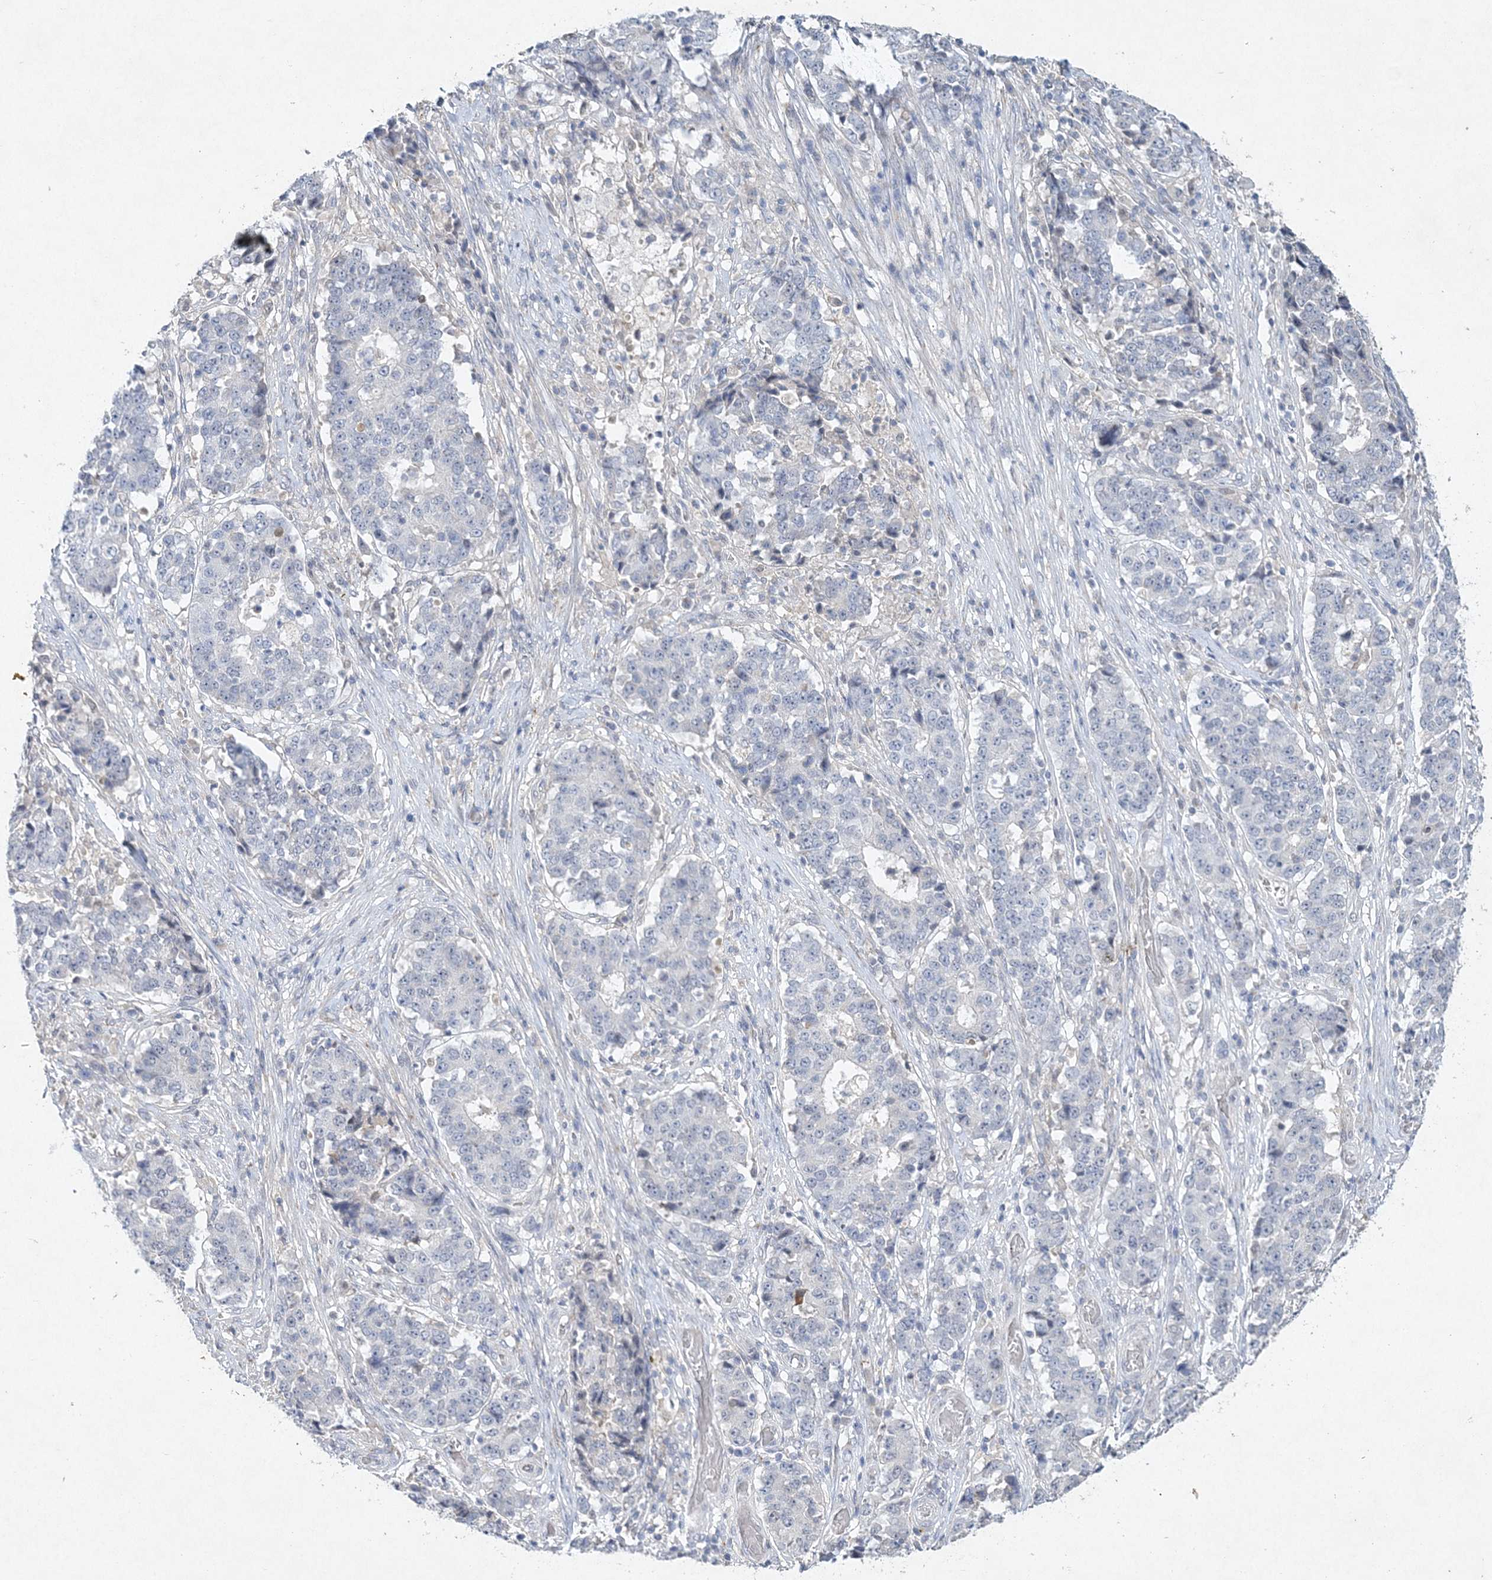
{"staining": {"intensity": "negative", "quantity": "none", "location": "none"}, "tissue": "stomach cancer", "cell_type": "Tumor cells", "image_type": "cancer", "snomed": [{"axis": "morphology", "description": "Adenocarcinoma, NOS"}, {"axis": "topography", "description": "Stomach"}], "caption": "Immunohistochemistry of stomach cancer (adenocarcinoma) shows no staining in tumor cells.", "gene": "MAT2B", "patient": {"sex": "male", "age": 59}}